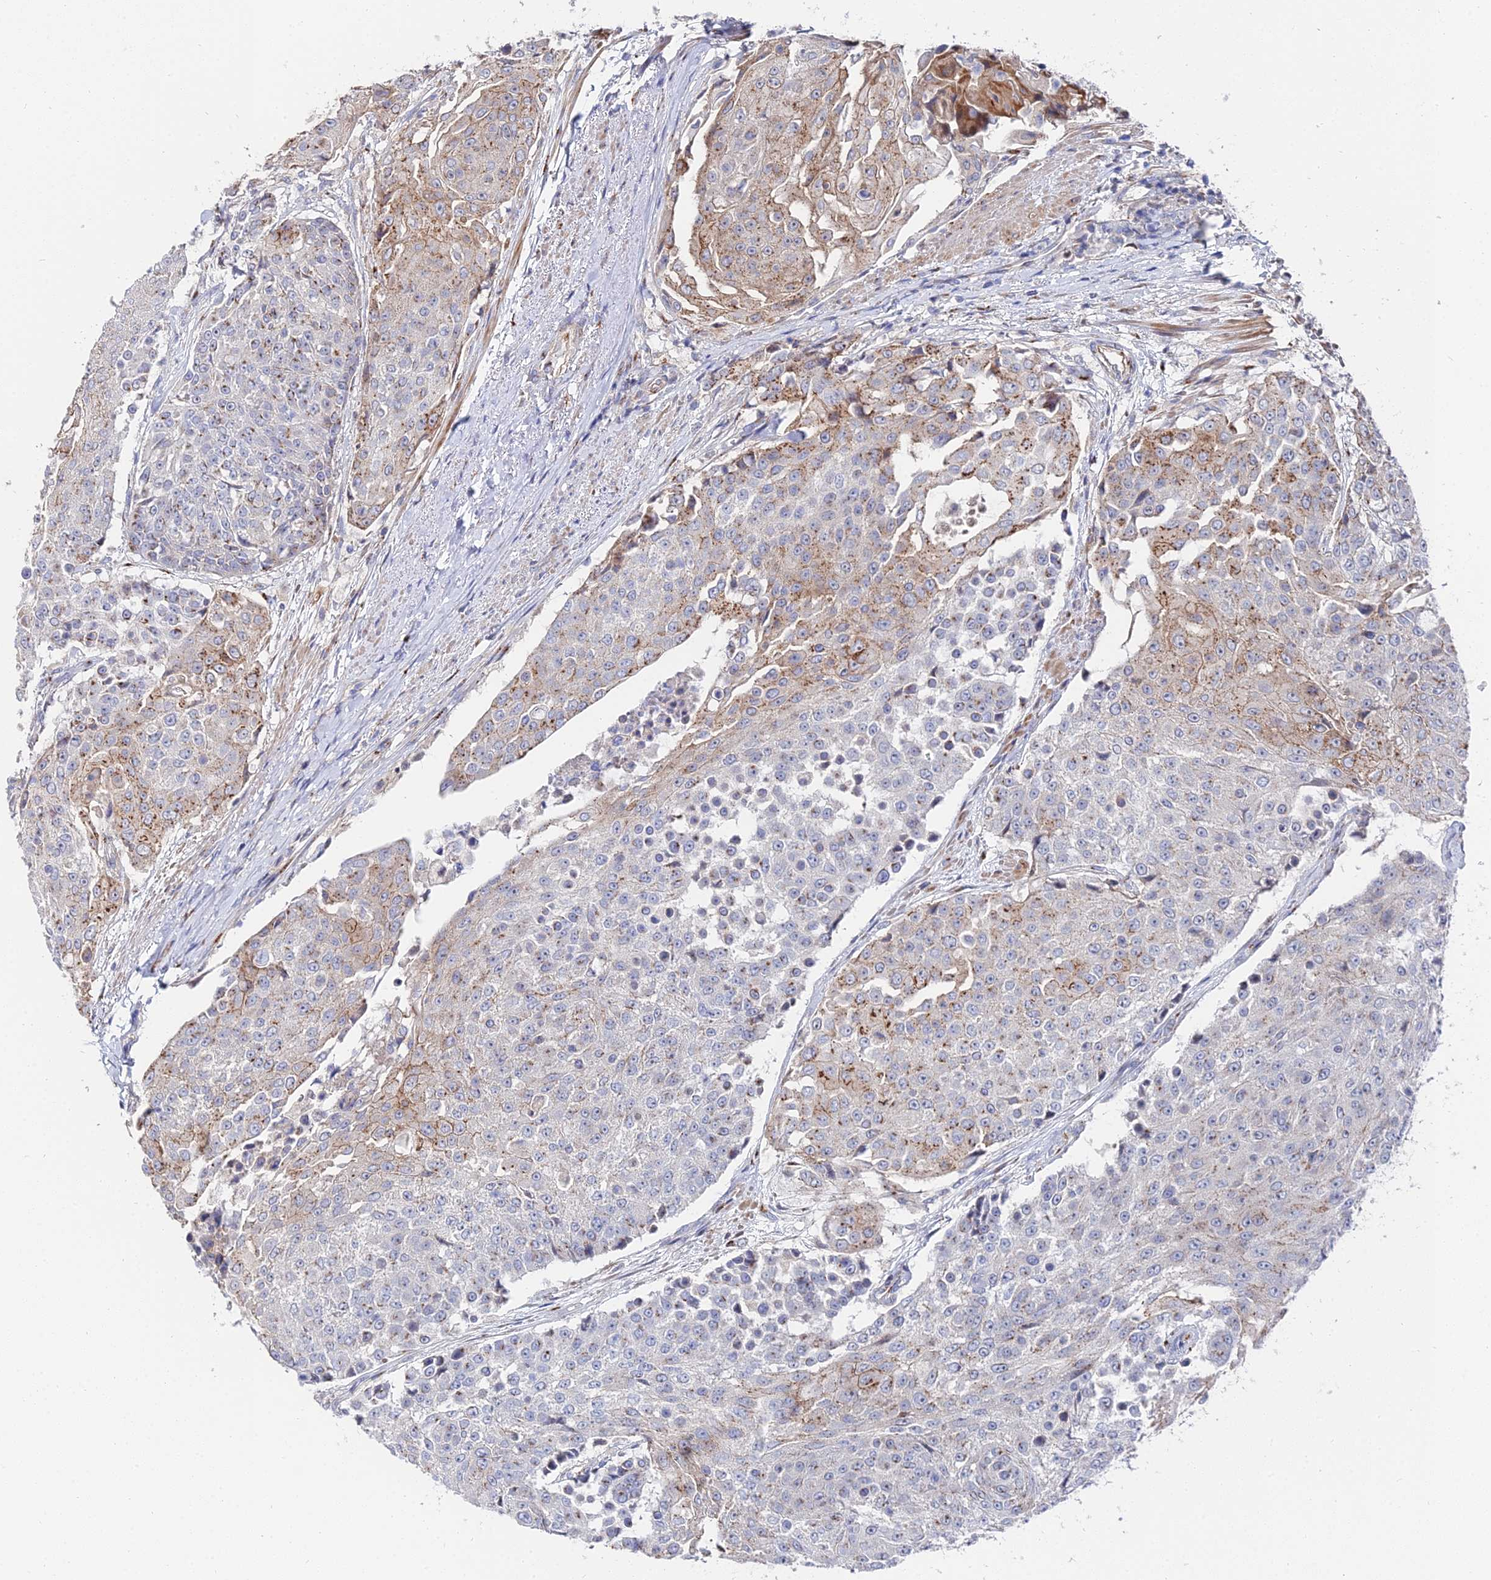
{"staining": {"intensity": "moderate", "quantity": "25%-75%", "location": "cytoplasmic/membranous"}, "tissue": "urothelial cancer", "cell_type": "Tumor cells", "image_type": "cancer", "snomed": [{"axis": "morphology", "description": "Urothelial carcinoma, High grade"}, {"axis": "topography", "description": "Urinary bladder"}], "caption": "IHC of urothelial carcinoma (high-grade) exhibits medium levels of moderate cytoplasmic/membranous positivity in about 25%-75% of tumor cells.", "gene": "BORCS8", "patient": {"sex": "female", "age": 63}}